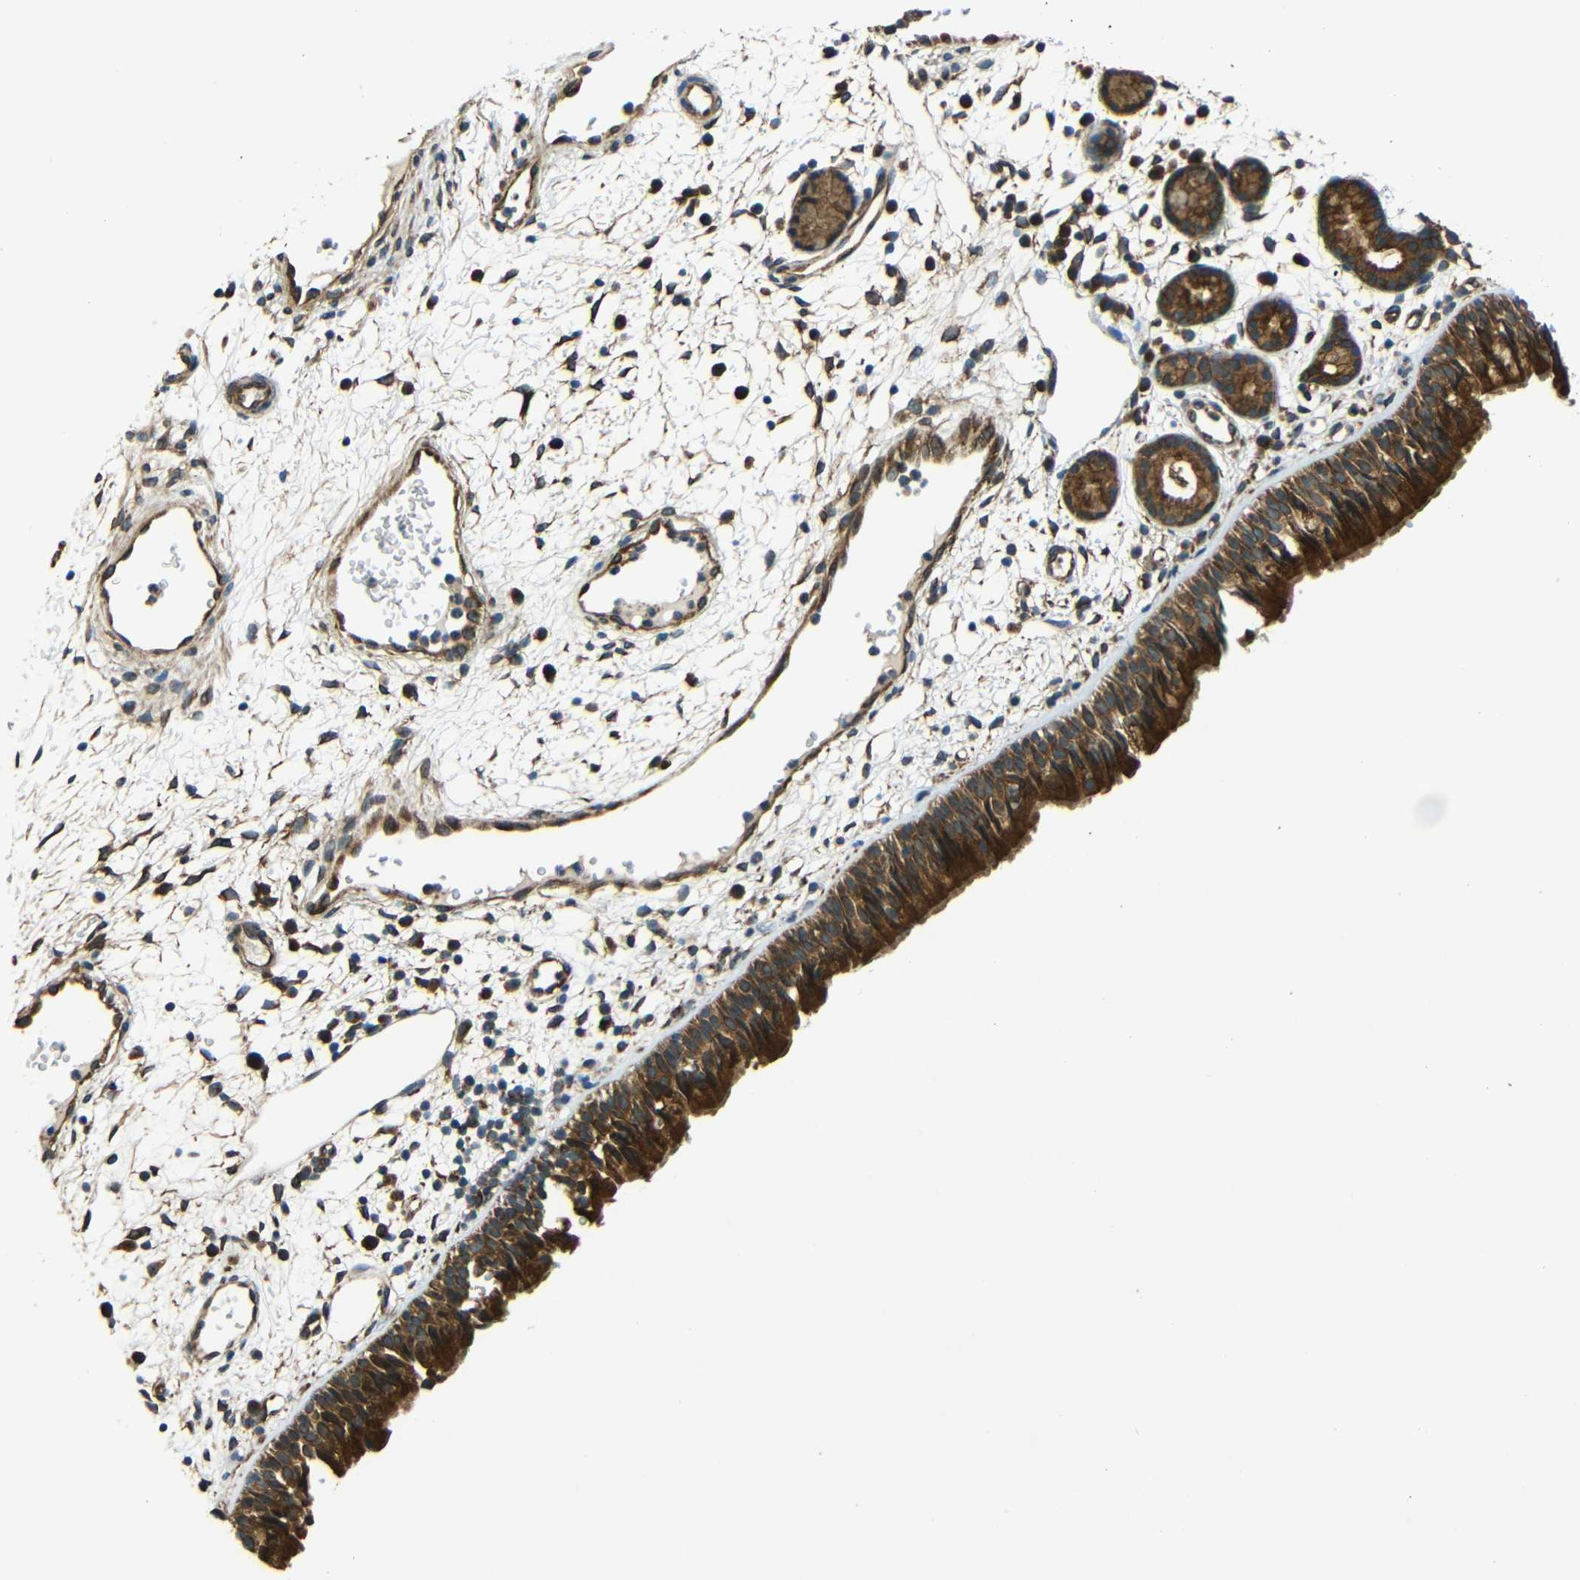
{"staining": {"intensity": "strong", "quantity": ">75%", "location": "cytoplasmic/membranous"}, "tissue": "nasopharynx", "cell_type": "Respiratory epithelial cells", "image_type": "normal", "snomed": [{"axis": "morphology", "description": "Normal tissue, NOS"}, {"axis": "morphology", "description": "Inflammation, NOS"}, {"axis": "topography", "description": "Nasopharynx"}], "caption": "A brown stain highlights strong cytoplasmic/membranous expression of a protein in respiratory epithelial cells of normal human nasopharynx. (IHC, brightfield microscopy, high magnification).", "gene": "VAPB", "patient": {"sex": "female", "age": 55}}